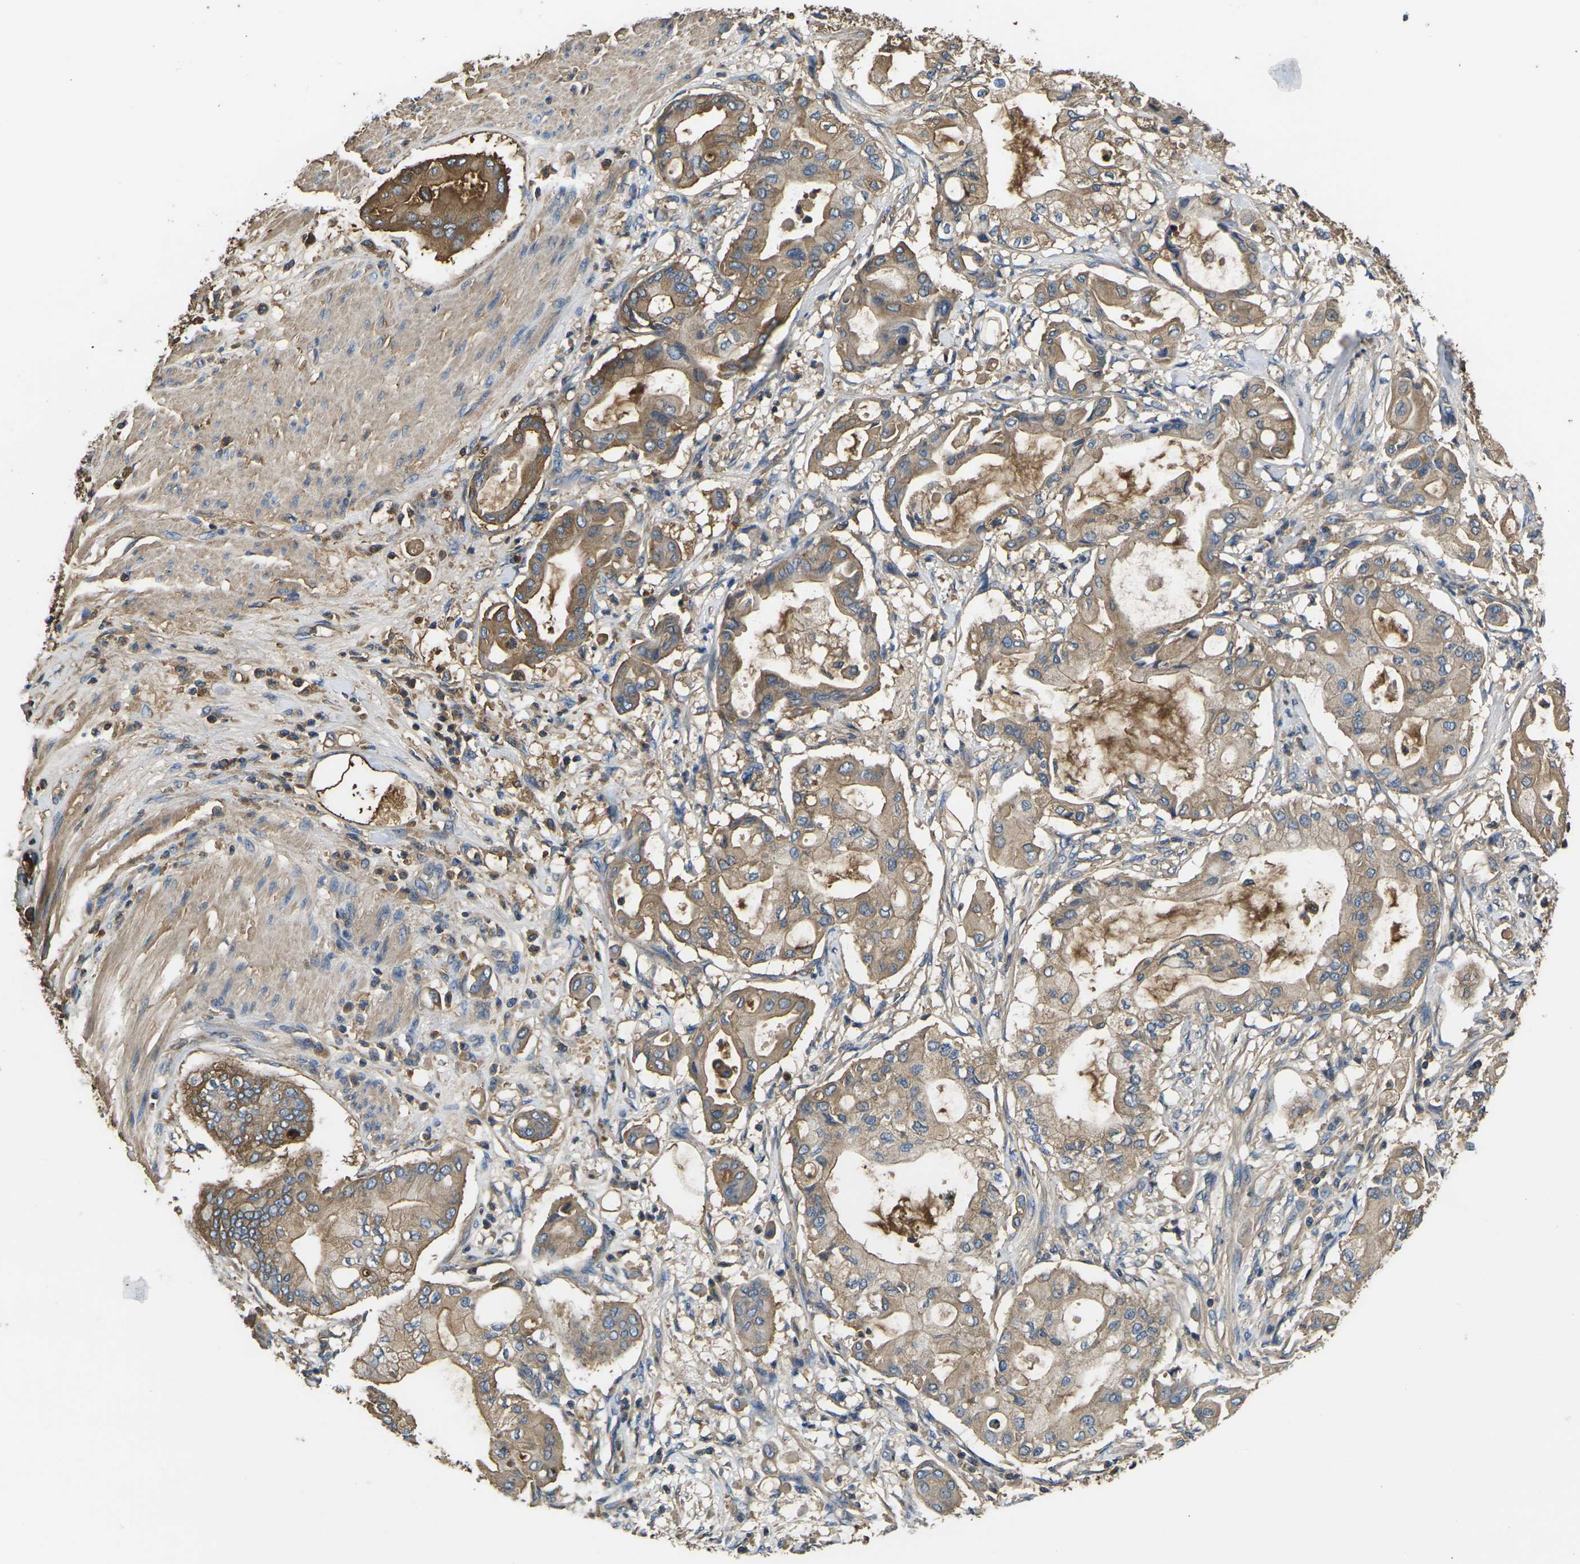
{"staining": {"intensity": "moderate", "quantity": ">75%", "location": "cytoplasmic/membranous"}, "tissue": "pancreatic cancer", "cell_type": "Tumor cells", "image_type": "cancer", "snomed": [{"axis": "morphology", "description": "Adenocarcinoma, NOS"}, {"axis": "morphology", "description": "Adenocarcinoma, metastatic, NOS"}, {"axis": "topography", "description": "Lymph node"}, {"axis": "topography", "description": "Pancreas"}, {"axis": "topography", "description": "Duodenum"}], "caption": "Protein analysis of pancreatic adenocarcinoma tissue reveals moderate cytoplasmic/membranous staining in approximately >75% of tumor cells.", "gene": "HSPG2", "patient": {"sex": "female", "age": 64}}